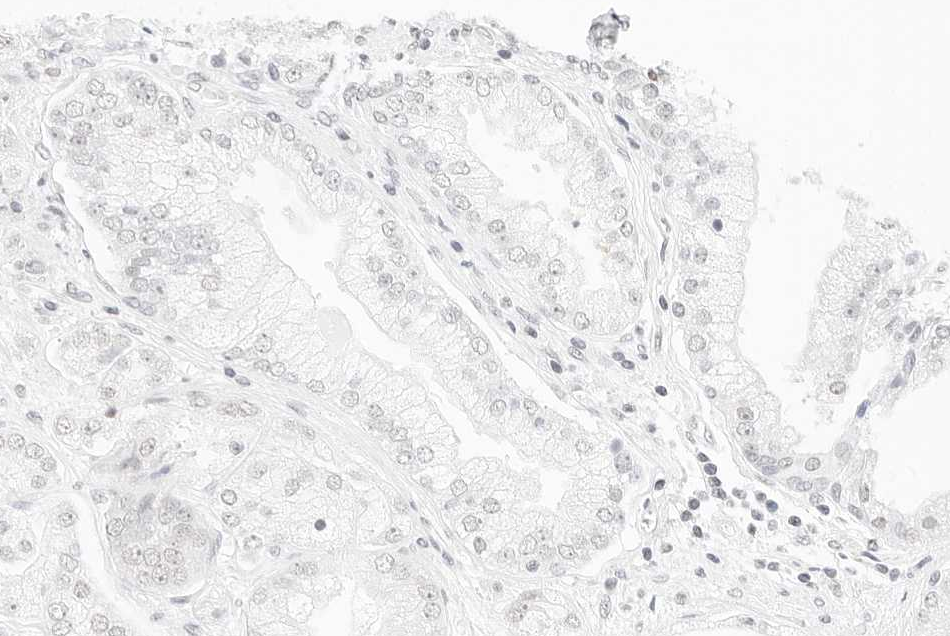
{"staining": {"intensity": "weak", "quantity": "<25%", "location": "nuclear"}, "tissue": "prostate cancer", "cell_type": "Tumor cells", "image_type": "cancer", "snomed": [{"axis": "morphology", "description": "Adenocarcinoma, High grade"}, {"axis": "topography", "description": "Prostate"}], "caption": "The micrograph exhibits no staining of tumor cells in prostate cancer.", "gene": "FBLN5", "patient": {"sex": "male", "age": 58}}